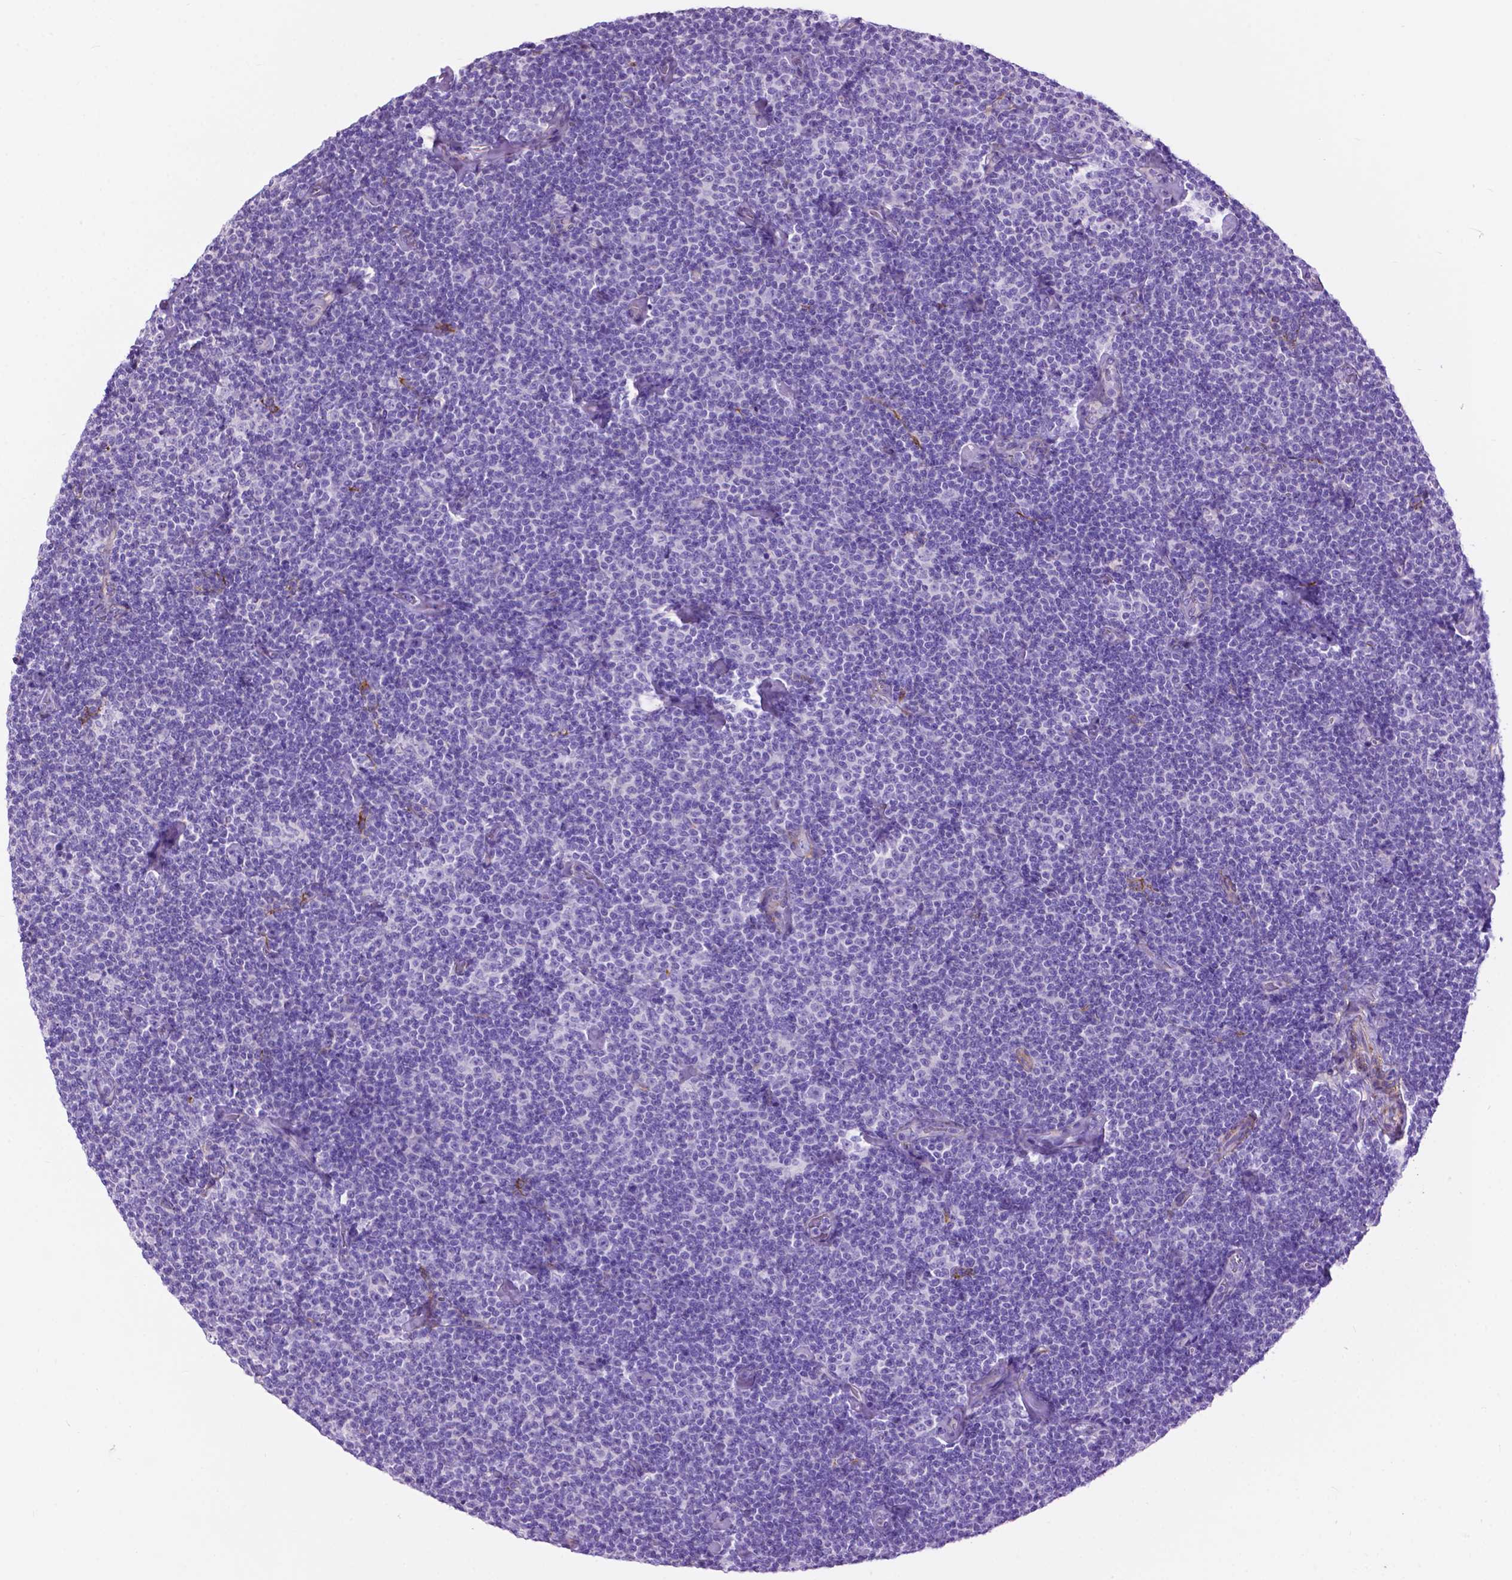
{"staining": {"intensity": "negative", "quantity": "none", "location": "none"}, "tissue": "lymphoma", "cell_type": "Tumor cells", "image_type": "cancer", "snomed": [{"axis": "morphology", "description": "Malignant lymphoma, non-Hodgkin's type, Low grade"}, {"axis": "topography", "description": "Lymph node"}], "caption": "Immunohistochemistry (IHC) photomicrograph of human lymphoma stained for a protein (brown), which demonstrates no staining in tumor cells. Brightfield microscopy of immunohistochemistry (IHC) stained with DAB (3,3'-diaminobenzidine) (brown) and hematoxylin (blue), captured at high magnification.", "gene": "PCDHA12", "patient": {"sex": "male", "age": 81}}